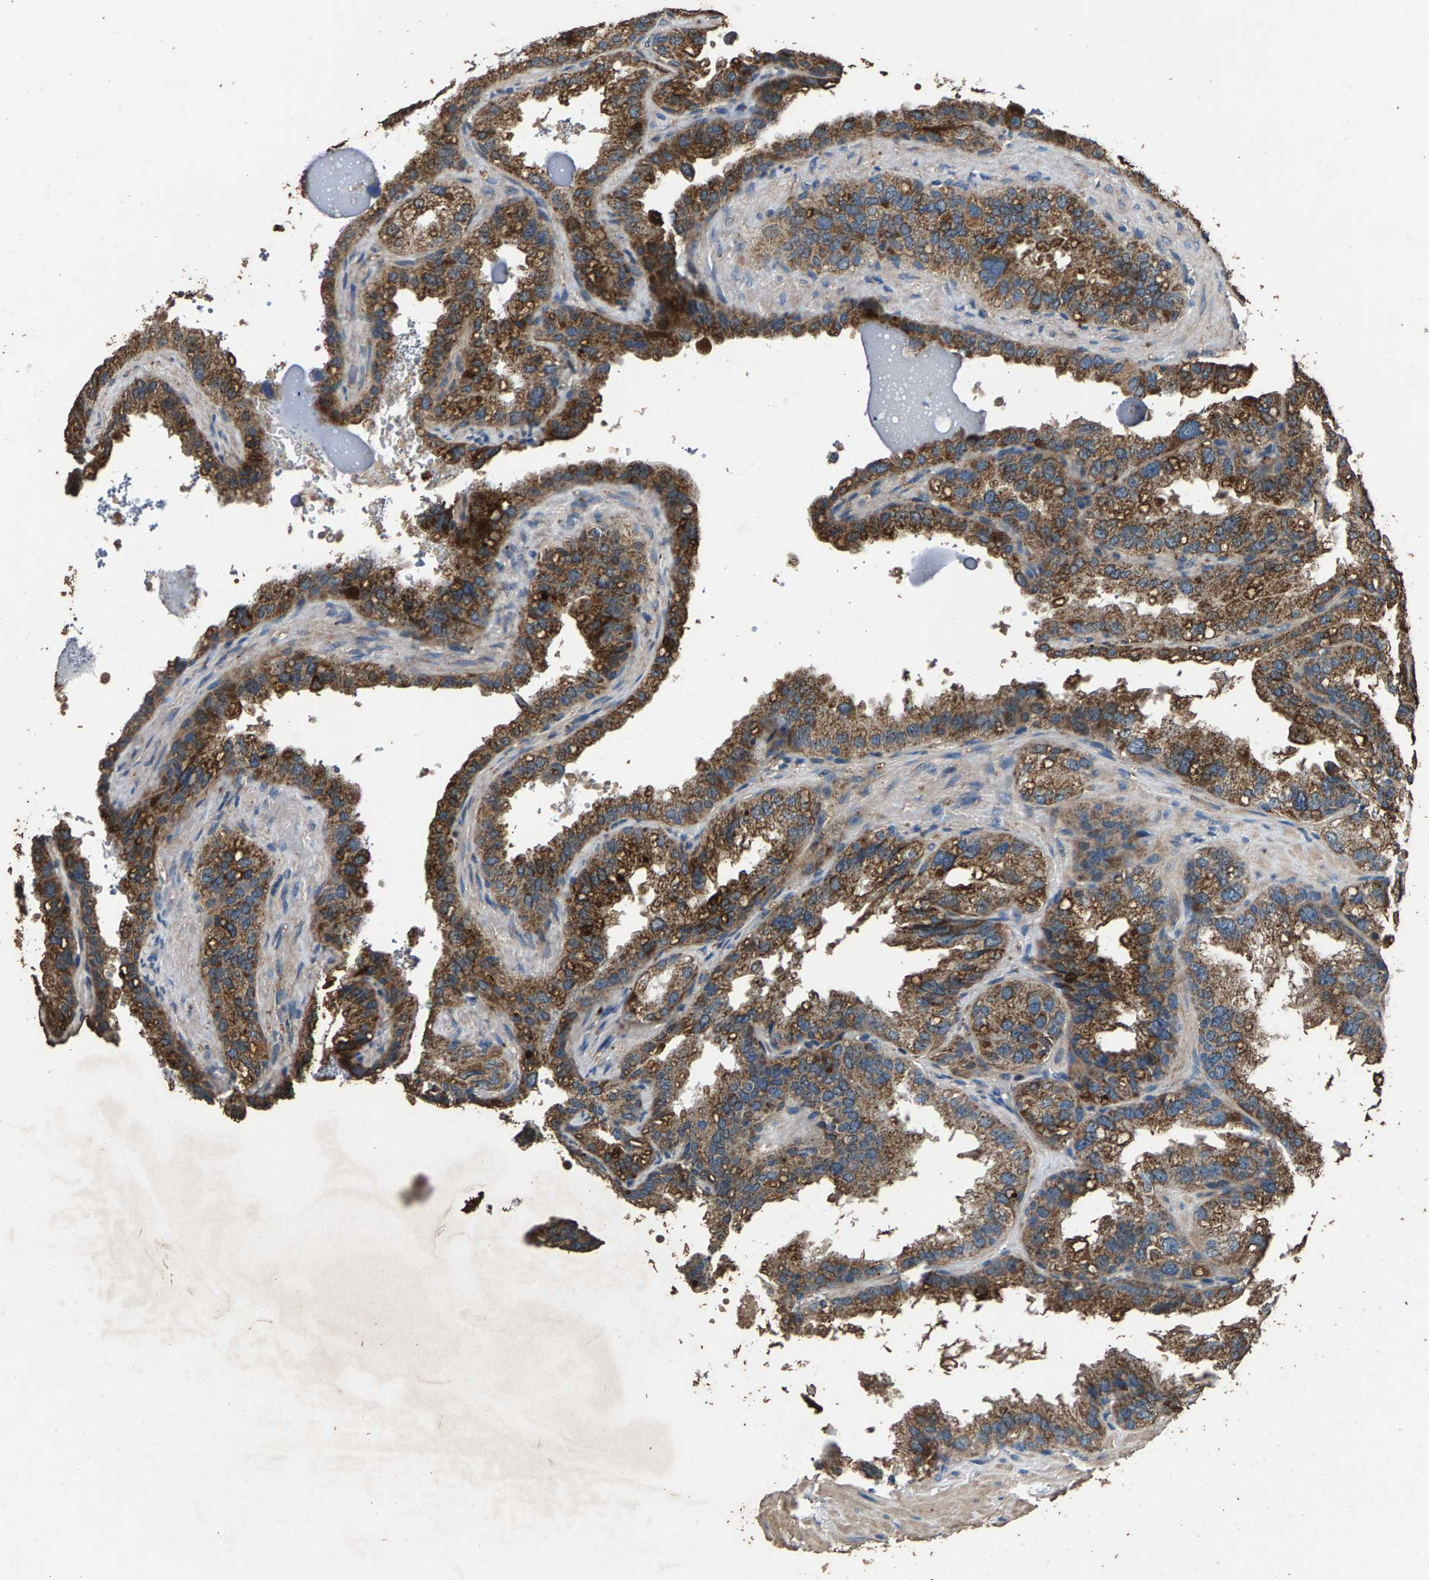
{"staining": {"intensity": "moderate", "quantity": ">75%", "location": "cytoplasmic/membranous"}, "tissue": "seminal vesicle", "cell_type": "Glandular cells", "image_type": "normal", "snomed": [{"axis": "morphology", "description": "Normal tissue, NOS"}, {"axis": "topography", "description": "Seminal veicle"}], "caption": "Immunohistochemical staining of normal seminal vesicle demonstrates moderate cytoplasmic/membranous protein positivity in about >75% of glandular cells. Using DAB (brown) and hematoxylin (blue) stains, captured at high magnification using brightfield microscopy.", "gene": "MRPL27", "patient": {"sex": "male", "age": 68}}